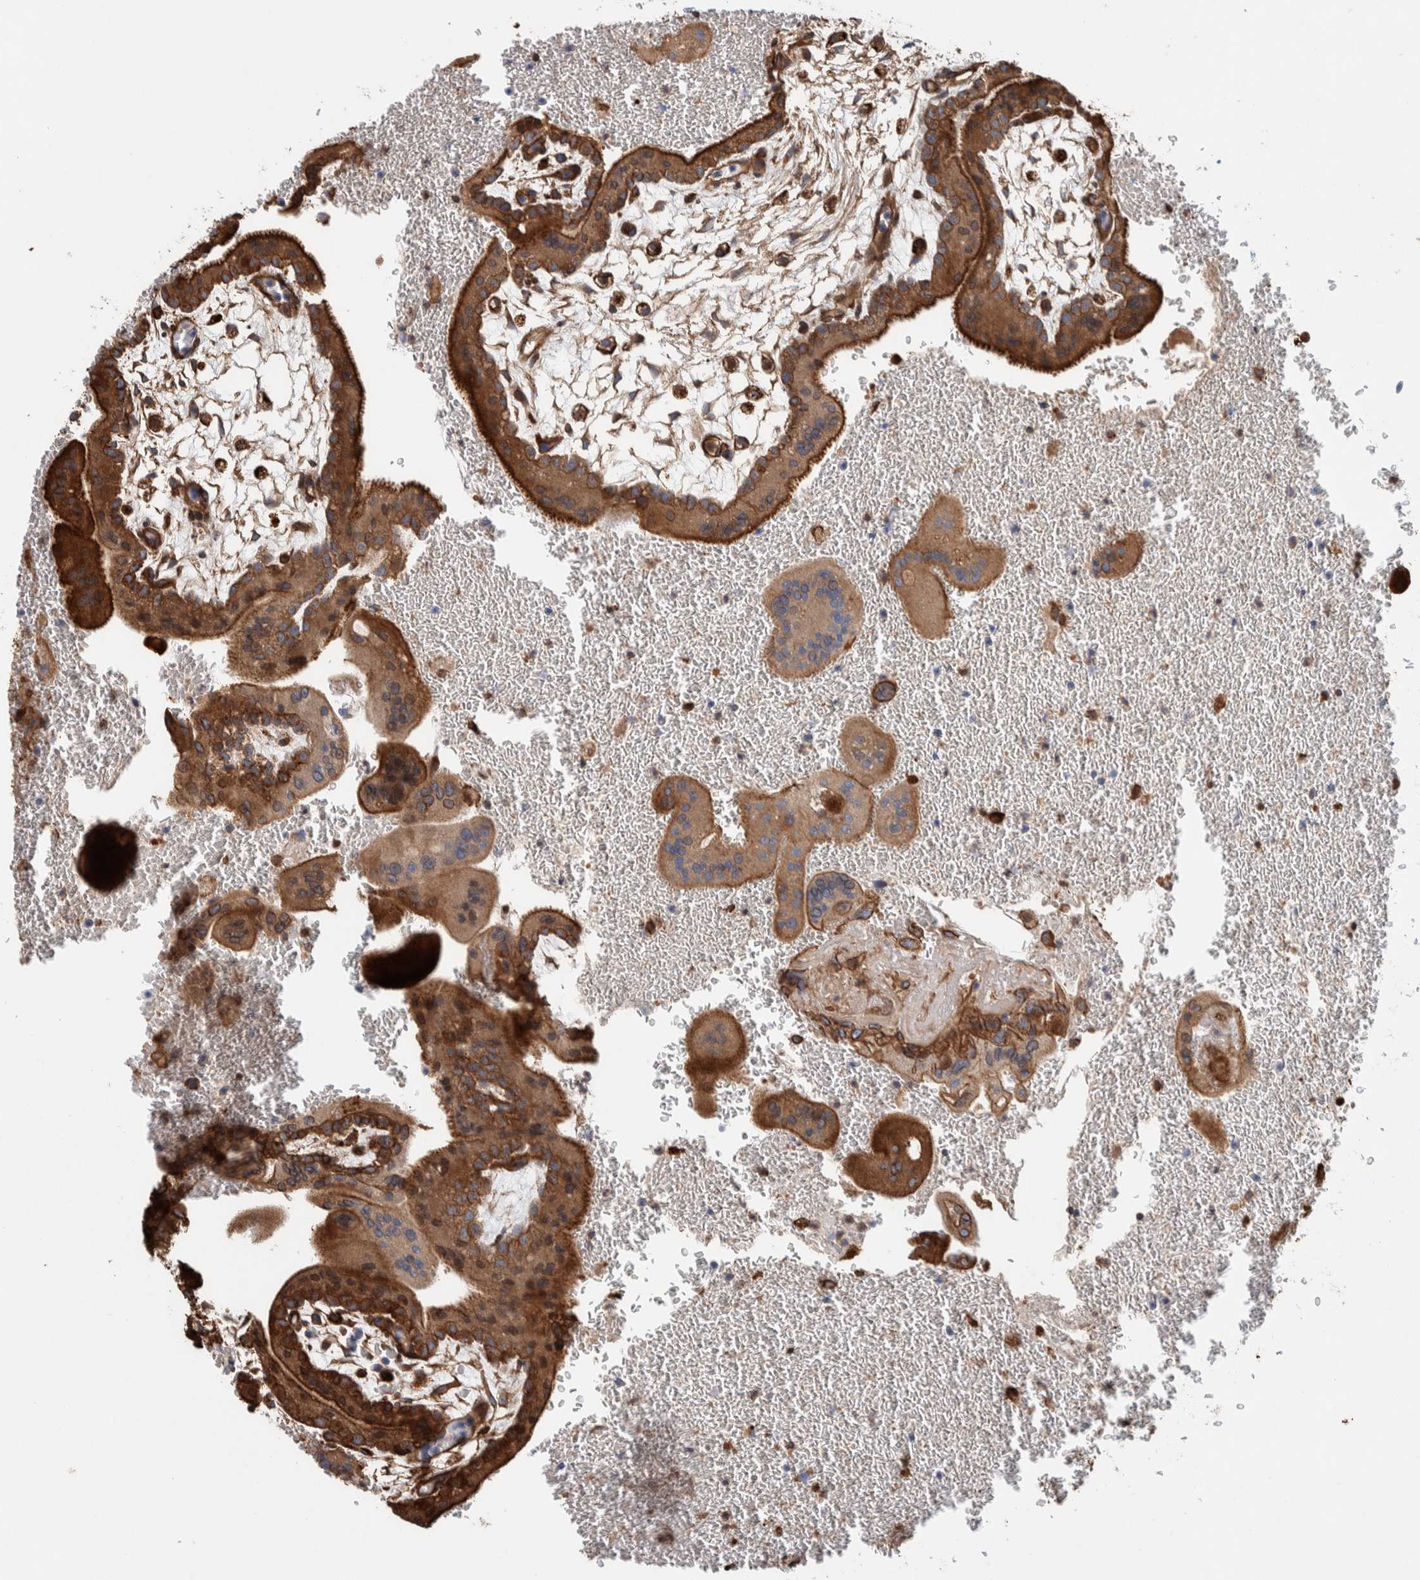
{"staining": {"intensity": "moderate", "quantity": ">75%", "location": "cytoplasmic/membranous"}, "tissue": "placenta", "cell_type": "Decidual cells", "image_type": "normal", "snomed": [{"axis": "morphology", "description": "Normal tissue, NOS"}, {"axis": "topography", "description": "Placenta"}], "caption": "DAB immunohistochemical staining of benign placenta reveals moderate cytoplasmic/membranous protein expression in approximately >75% of decidual cells. (Brightfield microscopy of DAB IHC at high magnification).", "gene": "PKD1L1", "patient": {"sex": "female", "age": 35}}